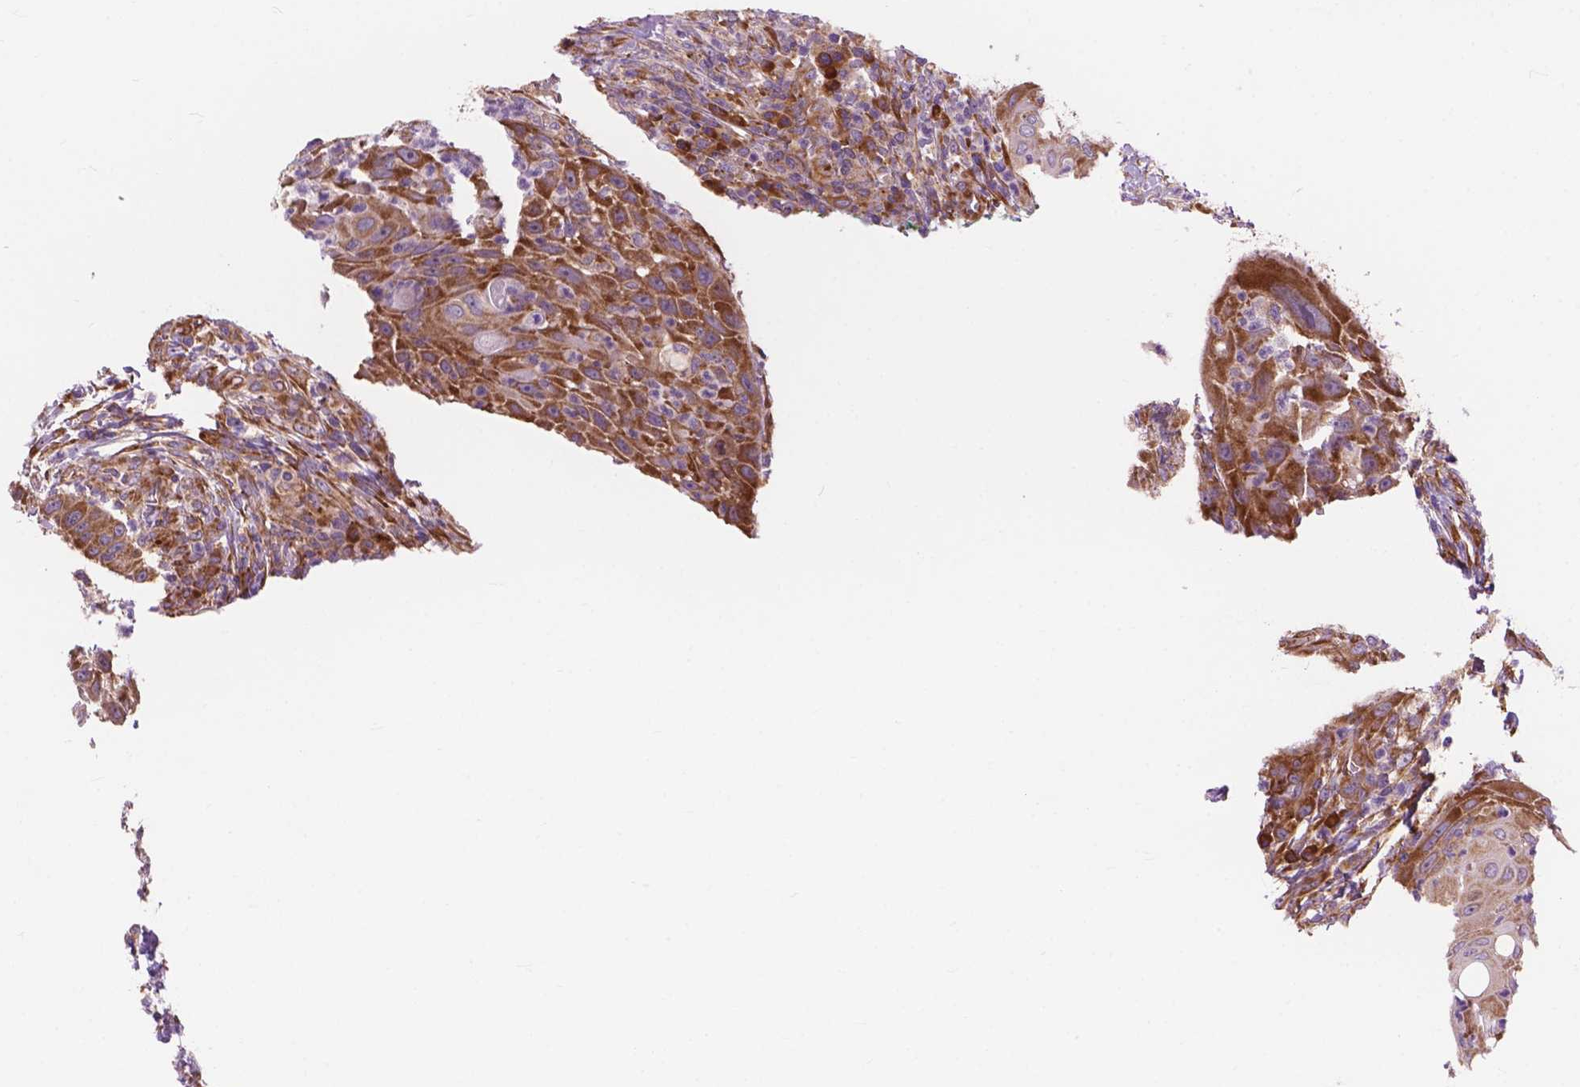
{"staining": {"intensity": "strong", "quantity": ">75%", "location": "cytoplasmic/membranous"}, "tissue": "head and neck cancer", "cell_type": "Tumor cells", "image_type": "cancer", "snomed": [{"axis": "morphology", "description": "Squamous cell carcinoma, NOS"}, {"axis": "topography", "description": "Head-Neck"}], "caption": "Tumor cells demonstrate high levels of strong cytoplasmic/membranous expression in approximately >75% of cells in human head and neck cancer (squamous cell carcinoma). Using DAB (brown) and hematoxylin (blue) stains, captured at high magnification using brightfield microscopy.", "gene": "RPL37A", "patient": {"sex": "male", "age": 69}}